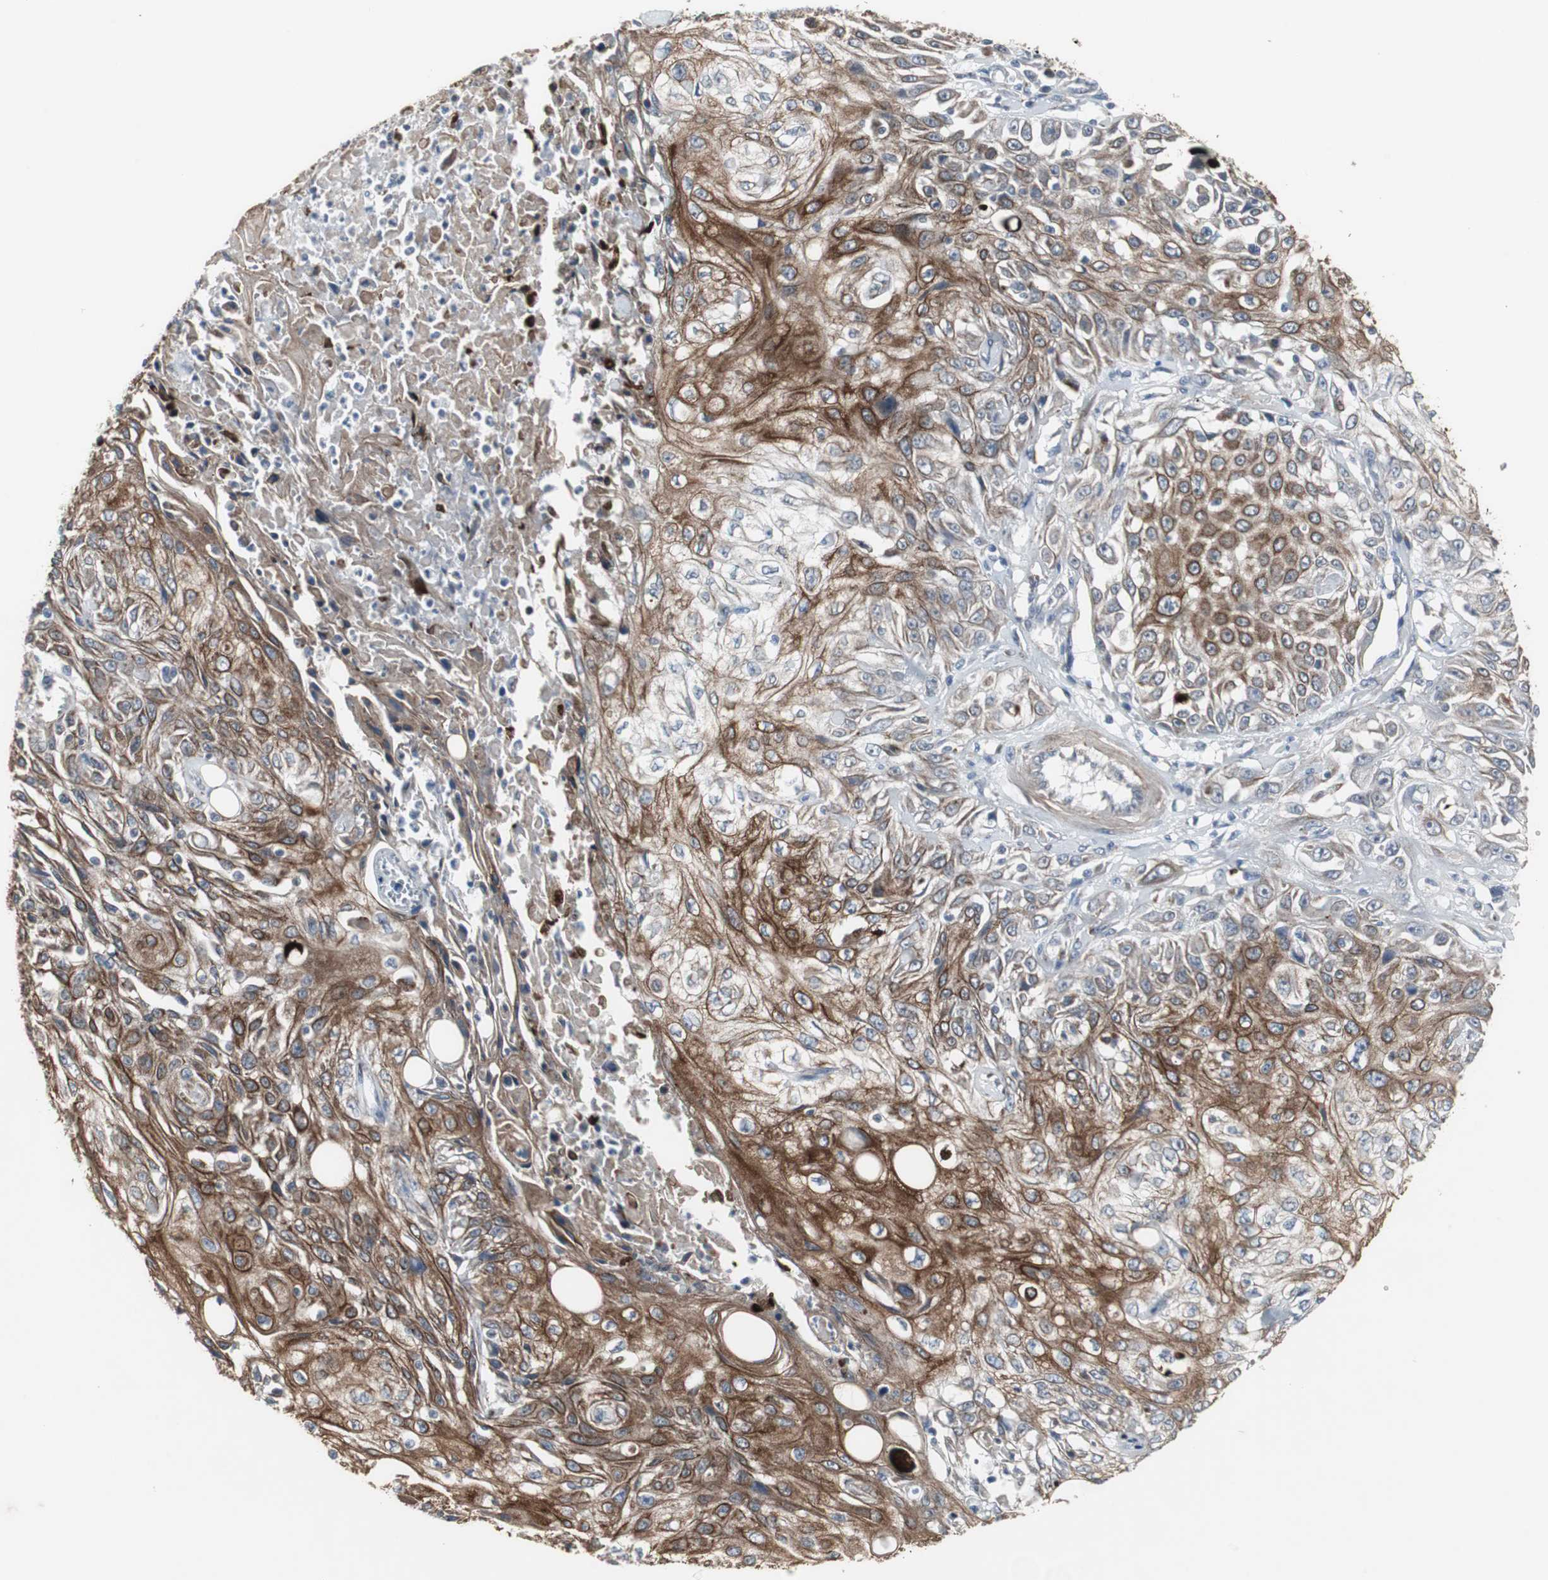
{"staining": {"intensity": "strong", "quantity": "25%-75%", "location": "cytoplasmic/membranous"}, "tissue": "skin cancer", "cell_type": "Tumor cells", "image_type": "cancer", "snomed": [{"axis": "morphology", "description": "Squamous cell carcinoma, NOS"}, {"axis": "topography", "description": "Skin"}], "caption": "High-magnification brightfield microscopy of skin cancer (squamous cell carcinoma) stained with DAB (brown) and counterstained with hematoxylin (blue). tumor cells exhibit strong cytoplasmic/membranous staining is present in approximately25%-75% of cells.", "gene": "GBA1", "patient": {"sex": "male", "age": 75}}